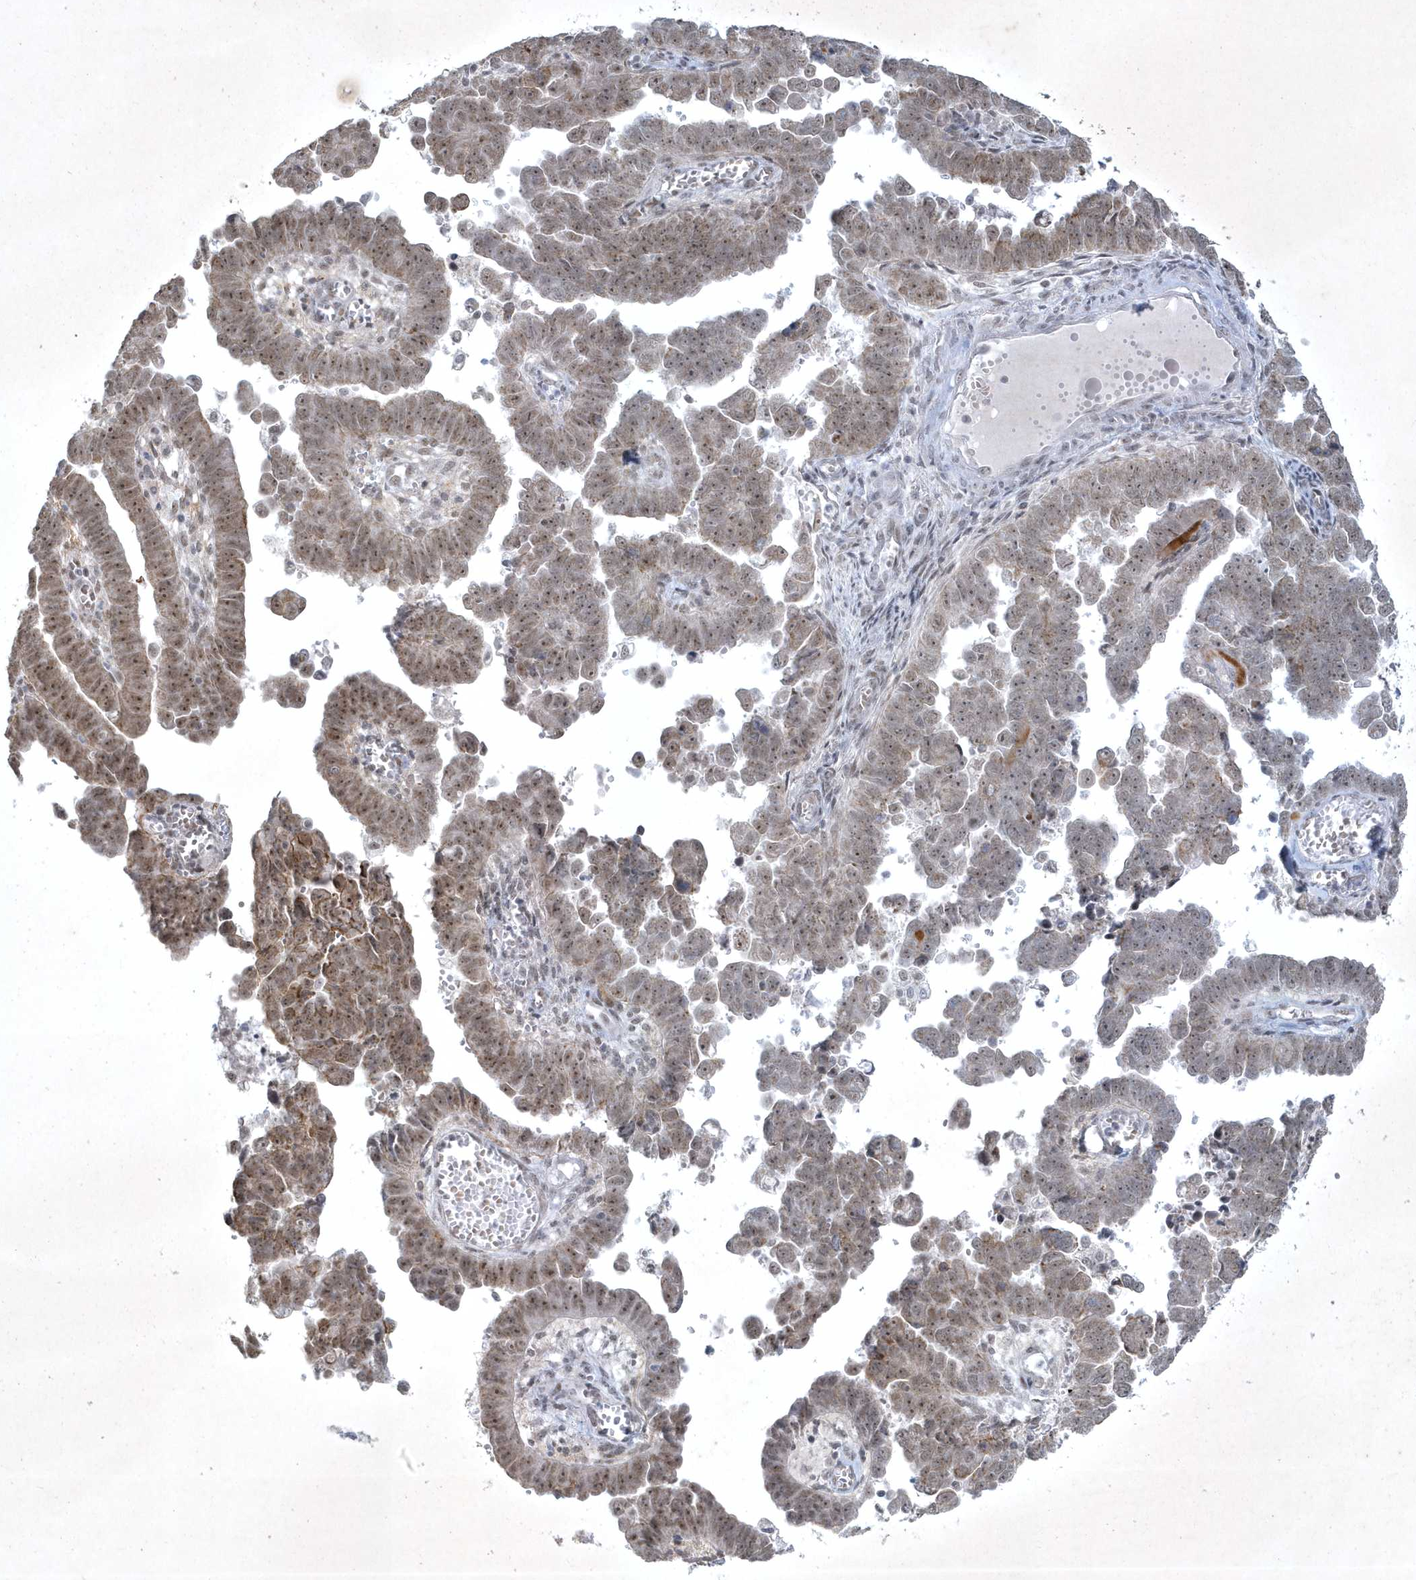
{"staining": {"intensity": "moderate", "quantity": ">75%", "location": "nuclear"}, "tissue": "endometrial cancer", "cell_type": "Tumor cells", "image_type": "cancer", "snomed": [{"axis": "morphology", "description": "Adenocarcinoma, NOS"}, {"axis": "topography", "description": "Endometrium"}], "caption": "Moderate nuclear staining for a protein is present in approximately >75% of tumor cells of endometrial cancer (adenocarcinoma) using immunohistochemistry (IHC).", "gene": "ZBTB9", "patient": {"sex": "female", "age": 75}}